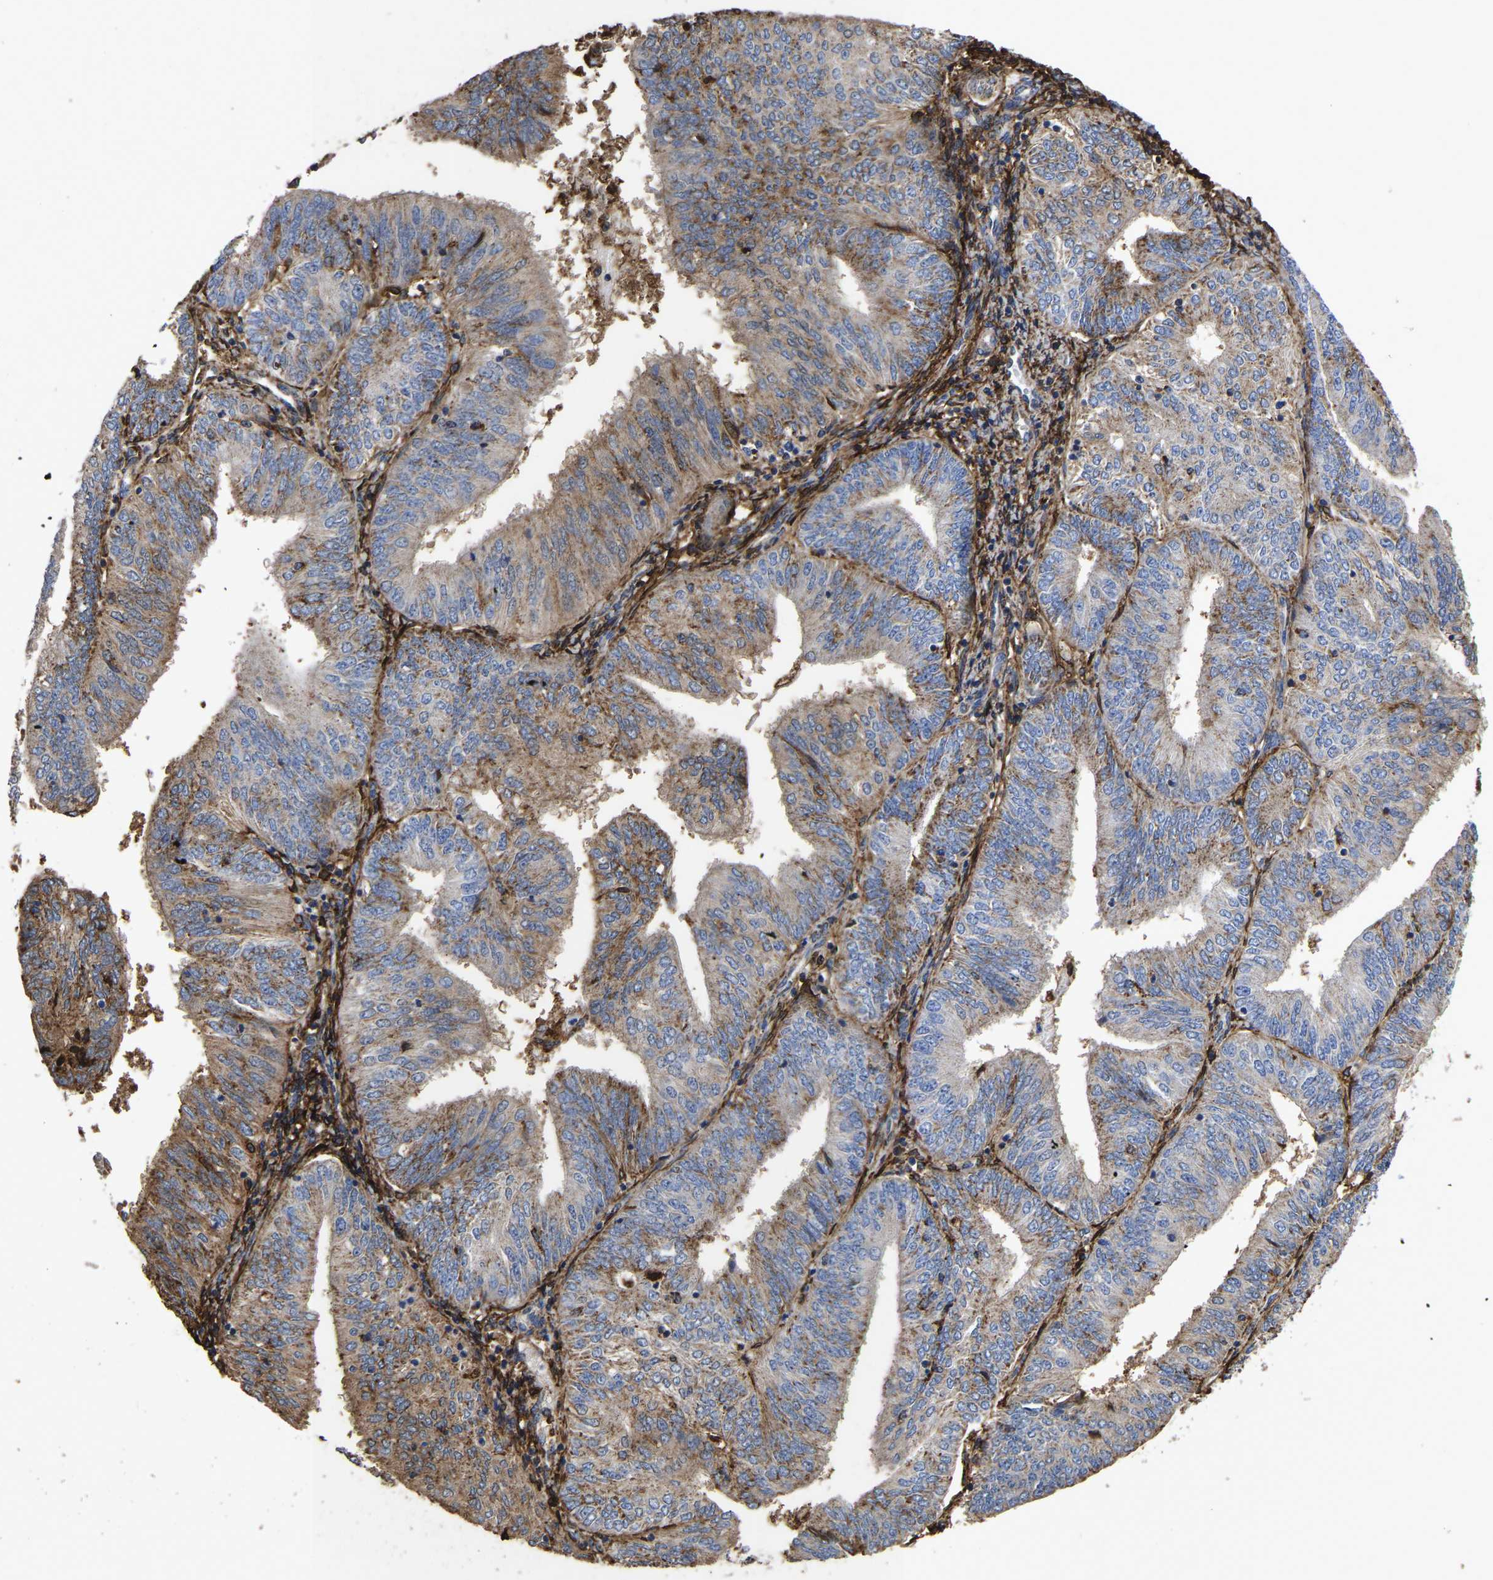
{"staining": {"intensity": "weak", "quantity": ">75%", "location": "cytoplasmic/membranous"}, "tissue": "endometrial cancer", "cell_type": "Tumor cells", "image_type": "cancer", "snomed": [{"axis": "morphology", "description": "Adenocarcinoma, NOS"}, {"axis": "topography", "description": "Endometrium"}], "caption": "A high-resolution micrograph shows IHC staining of adenocarcinoma (endometrial), which shows weak cytoplasmic/membranous positivity in about >75% of tumor cells. (DAB IHC with brightfield microscopy, high magnification).", "gene": "LIF", "patient": {"sex": "female", "age": 58}}